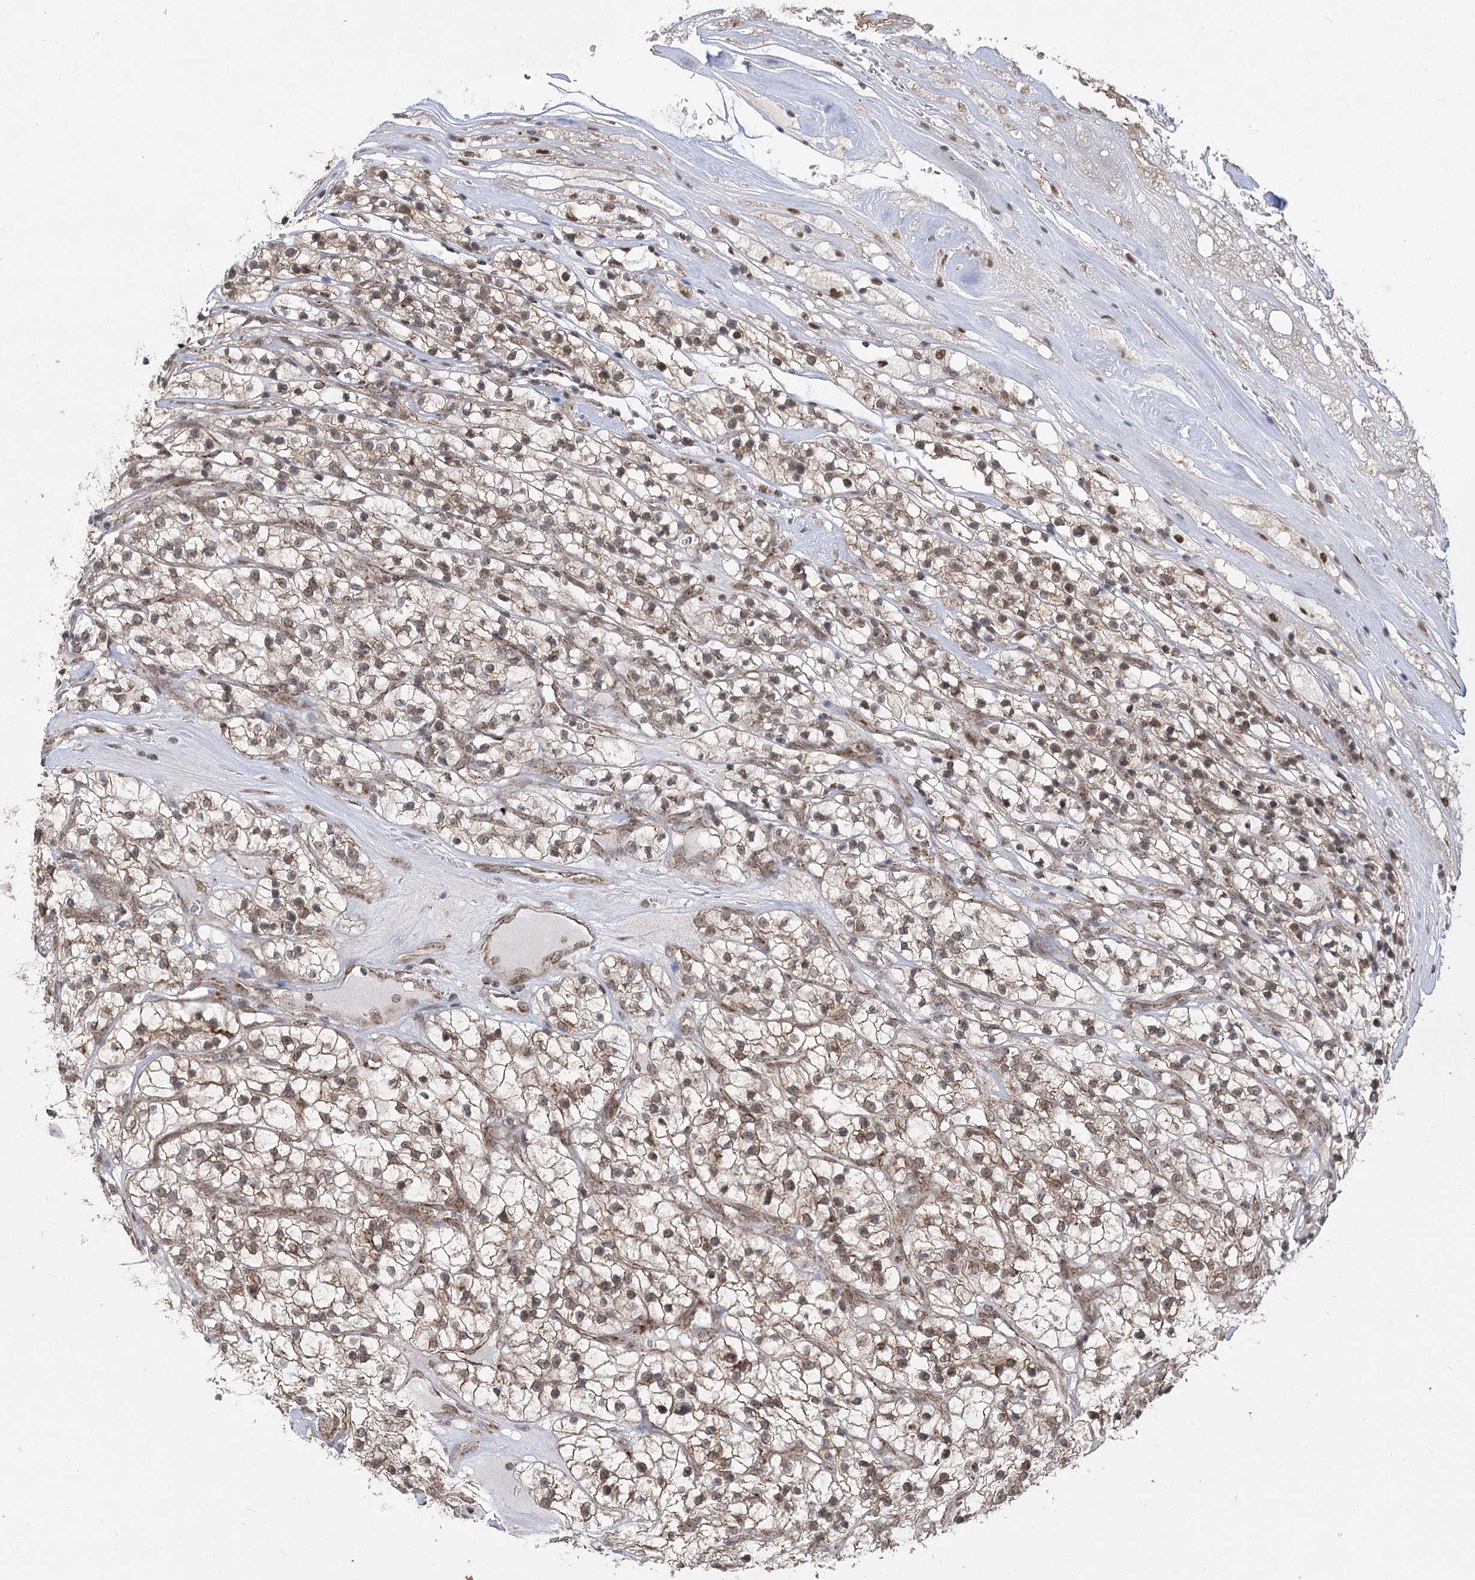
{"staining": {"intensity": "weak", "quantity": ">75%", "location": "cytoplasmic/membranous,nuclear"}, "tissue": "renal cancer", "cell_type": "Tumor cells", "image_type": "cancer", "snomed": [{"axis": "morphology", "description": "Adenocarcinoma, NOS"}, {"axis": "topography", "description": "Kidney"}], "caption": "Human renal cancer stained for a protein (brown) shows weak cytoplasmic/membranous and nuclear positive staining in approximately >75% of tumor cells.", "gene": "SLC4A1AP", "patient": {"sex": "female", "age": 57}}